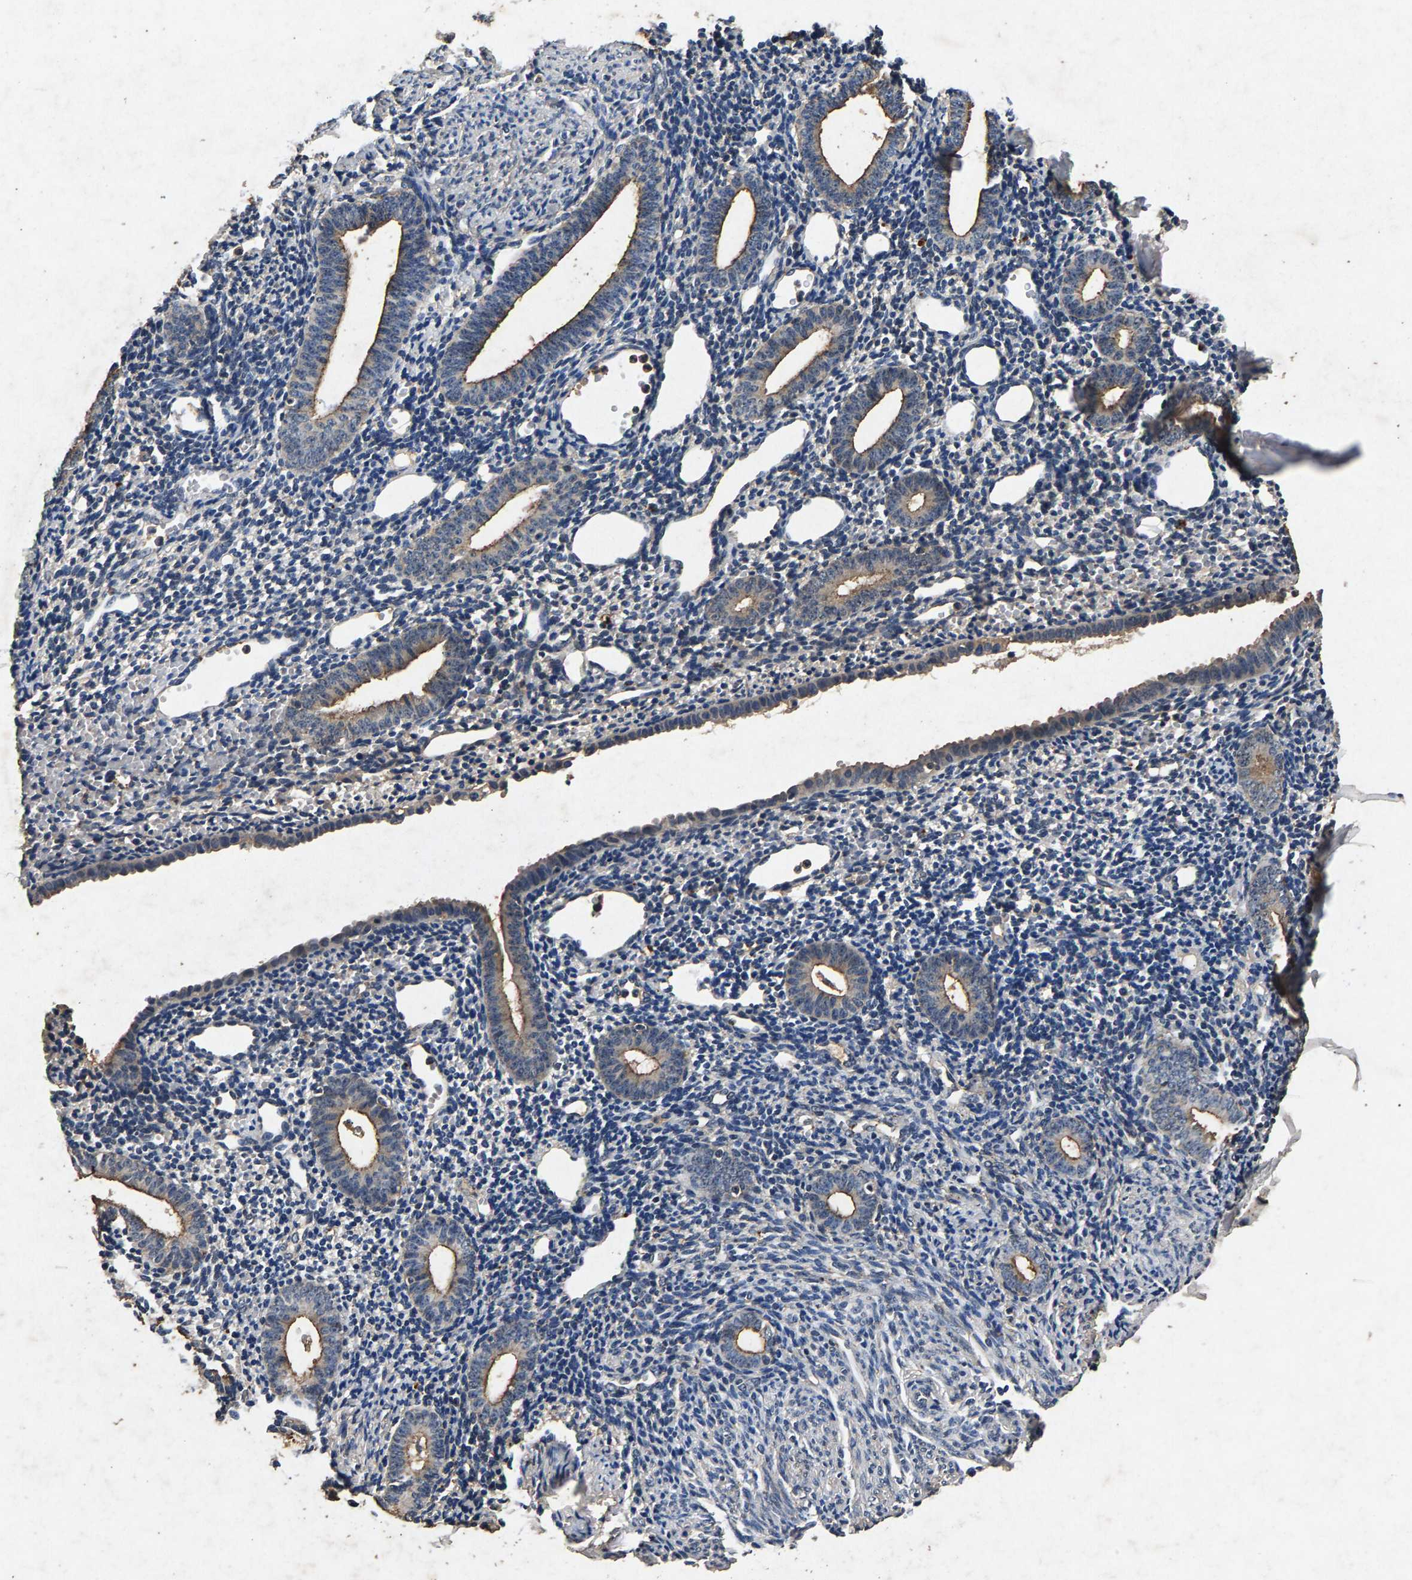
{"staining": {"intensity": "negative", "quantity": "none", "location": "none"}, "tissue": "endometrium", "cell_type": "Cells in endometrial stroma", "image_type": "normal", "snomed": [{"axis": "morphology", "description": "Normal tissue, NOS"}, {"axis": "topography", "description": "Endometrium"}], "caption": "This is an IHC micrograph of benign human endometrium. There is no expression in cells in endometrial stroma.", "gene": "PPP1CC", "patient": {"sex": "female", "age": 50}}